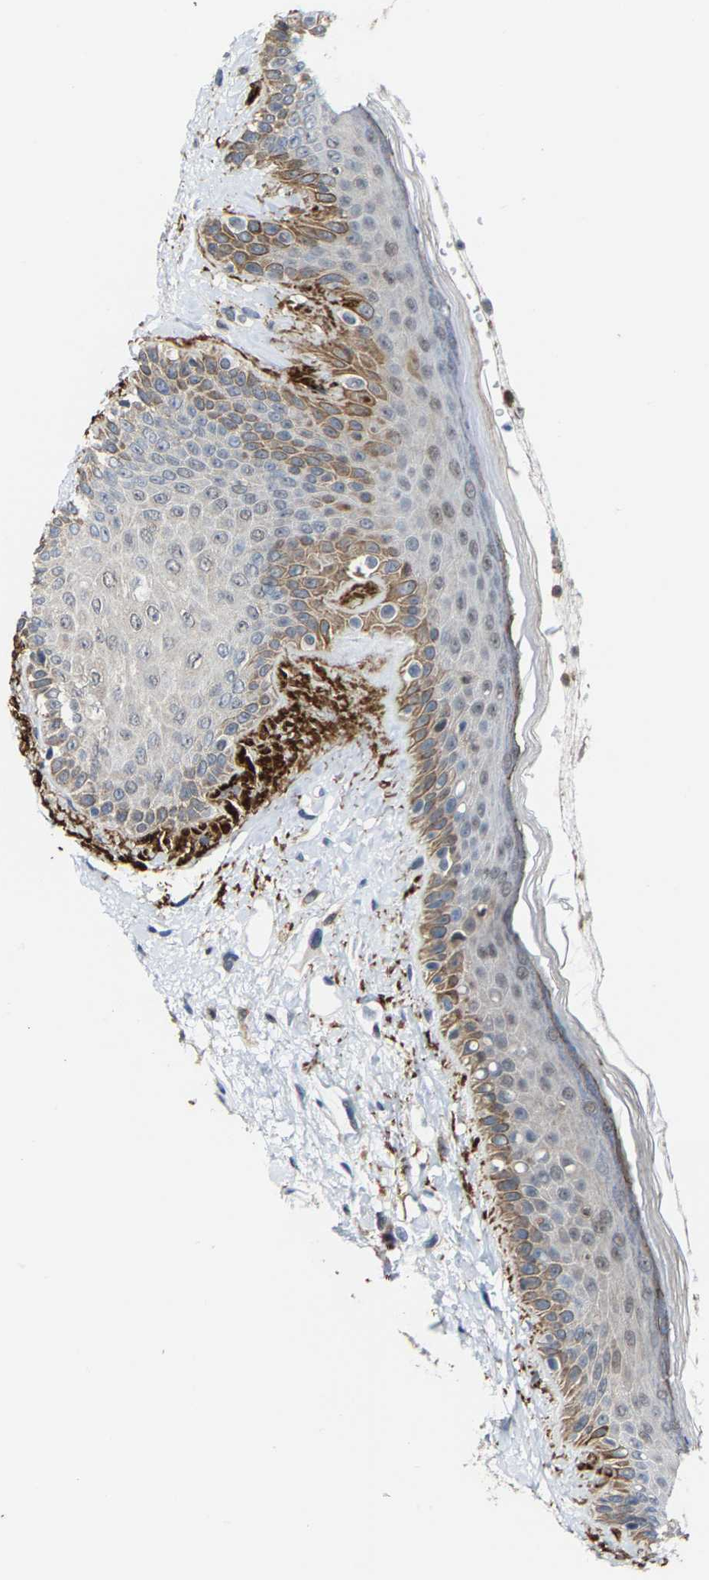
{"staining": {"intensity": "moderate", "quantity": ">75%", "location": "cytoplasmic/membranous"}, "tissue": "oral mucosa", "cell_type": "Squamous epithelial cells", "image_type": "normal", "snomed": [{"axis": "morphology", "description": "Normal tissue, NOS"}, {"axis": "topography", "description": "Skin"}, {"axis": "topography", "description": "Oral tissue"}], "caption": "Oral mucosa stained for a protein demonstrates moderate cytoplasmic/membranous positivity in squamous epithelial cells.", "gene": "FGD3", "patient": {"sex": "male", "age": 84}}